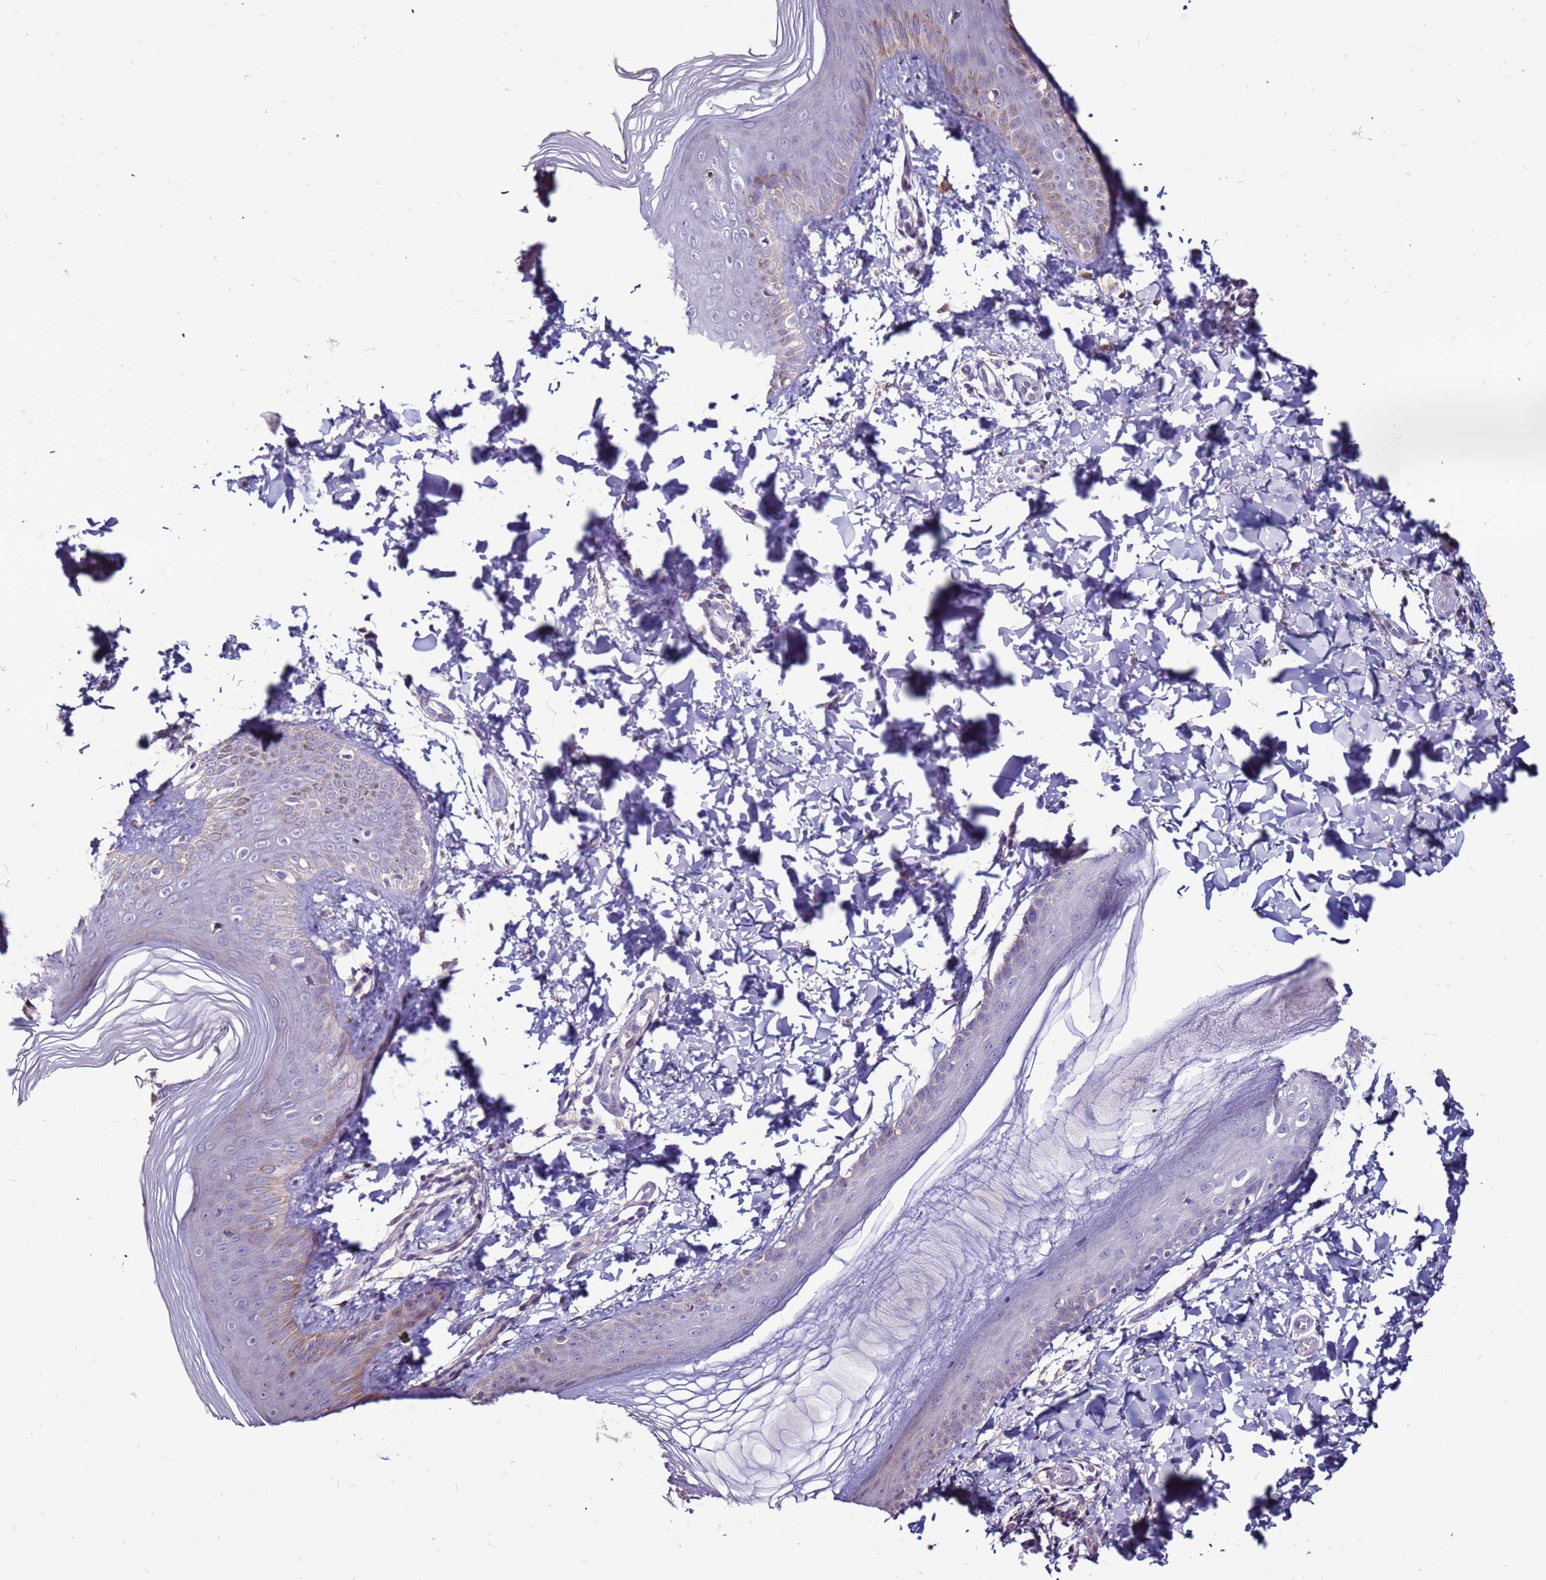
{"staining": {"intensity": "moderate", "quantity": "<25%", "location": "cytoplasmic/membranous"}, "tissue": "skin", "cell_type": "Epidermal cells", "image_type": "normal", "snomed": [{"axis": "morphology", "description": "Normal tissue, NOS"}, {"axis": "morphology", "description": "Inflammation, NOS"}, {"axis": "topography", "description": "Soft tissue"}, {"axis": "topography", "description": "Anal"}], "caption": "Protein staining displays moderate cytoplasmic/membranous positivity in approximately <25% of epidermal cells in benign skin.", "gene": "SLC44A3", "patient": {"sex": "female", "age": 15}}